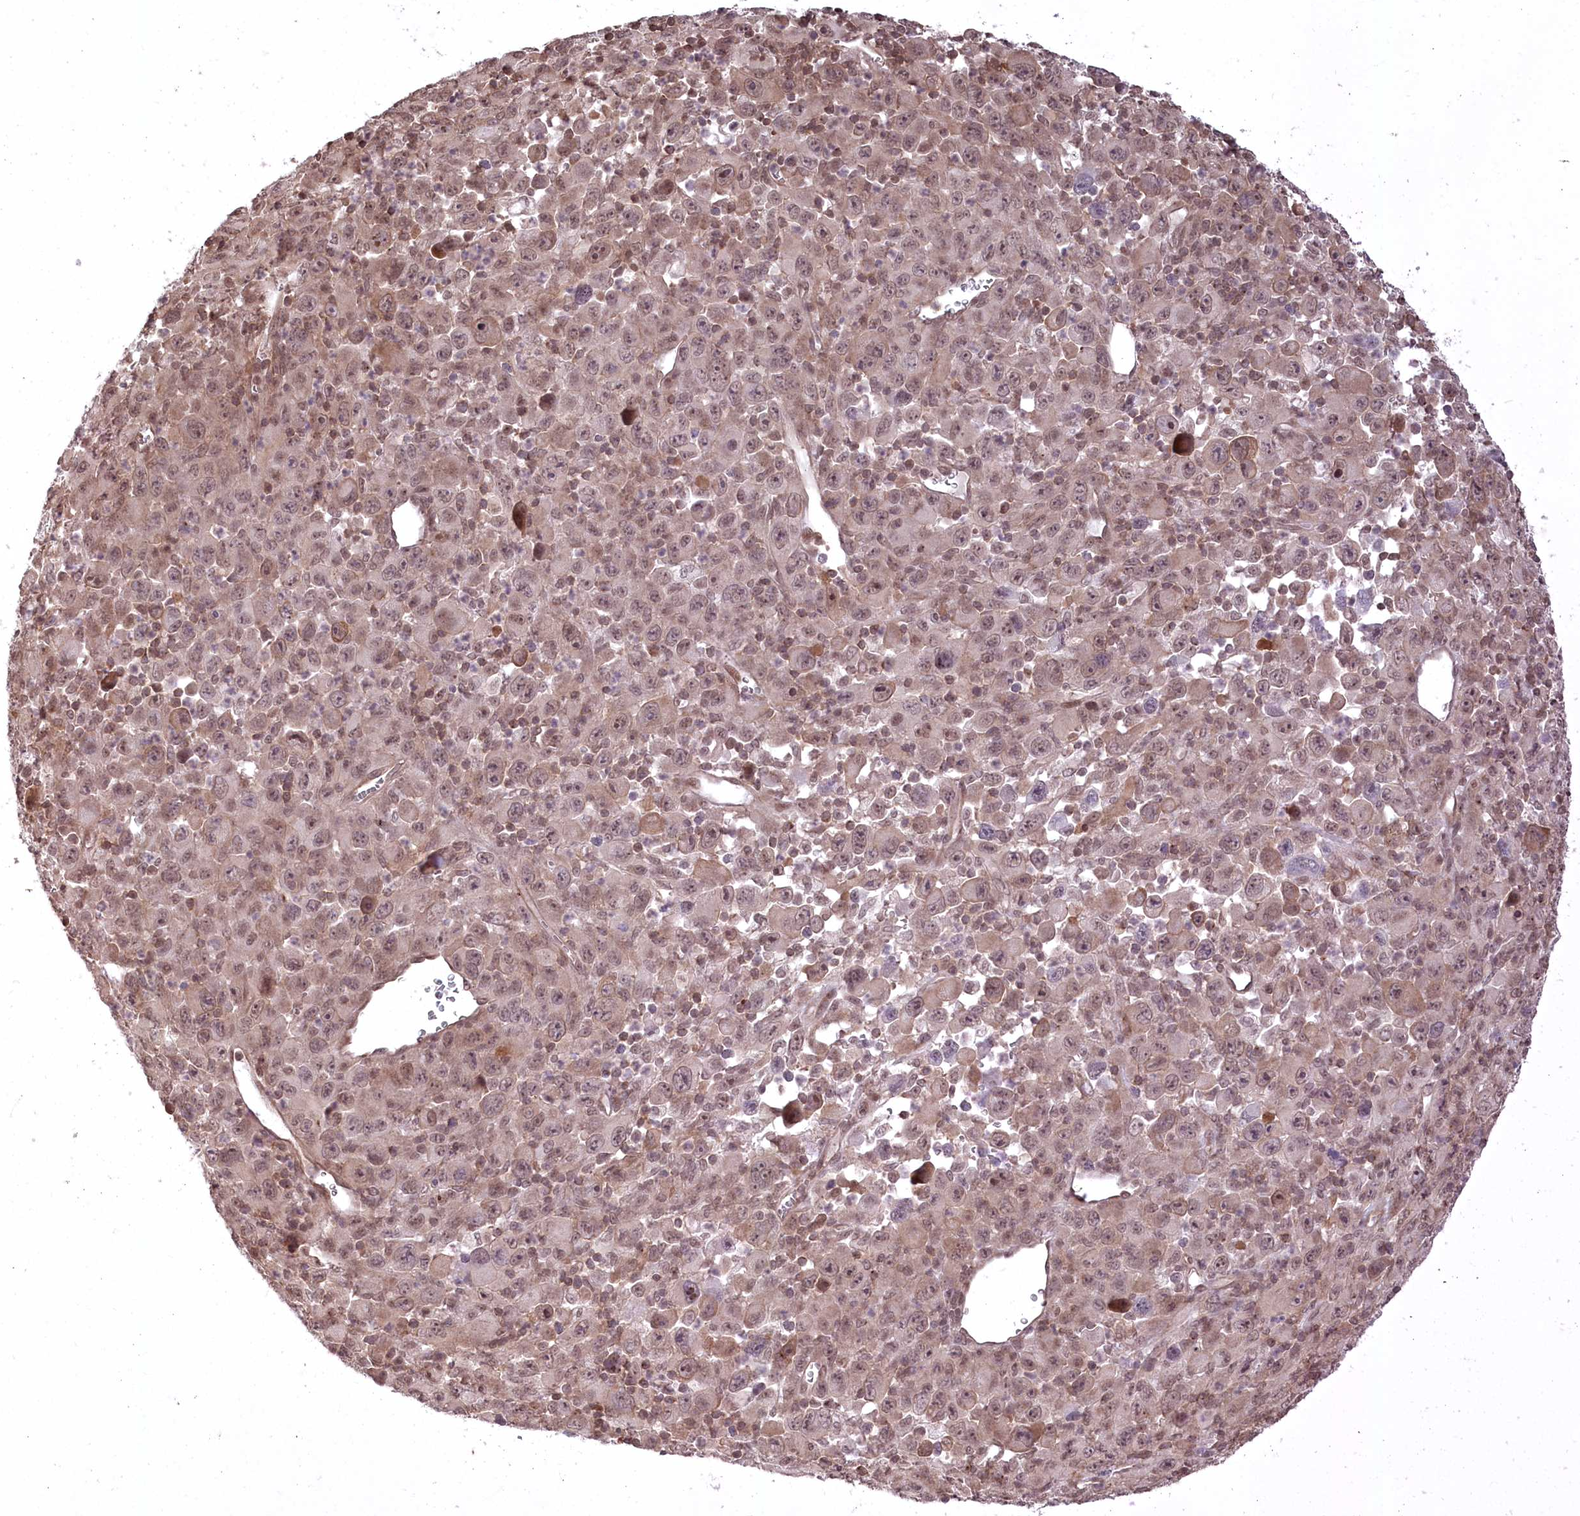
{"staining": {"intensity": "moderate", "quantity": ">75%", "location": "cytoplasmic/membranous,nuclear"}, "tissue": "melanoma", "cell_type": "Tumor cells", "image_type": "cancer", "snomed": [{"axis": "morphology", "description": "Malignant melanoma, Metastatic site"}, {"axis": "topography", "description": "Skin"}], "caption": "Melanoma tissue reveals moderate cytoplasmic/membranous and nuclear positivity in approximately >75% of tumor cells, visualized by immunohistochemistry.", "gene": "CCSER2", "patient": {"sex": "female", "age": 56}}